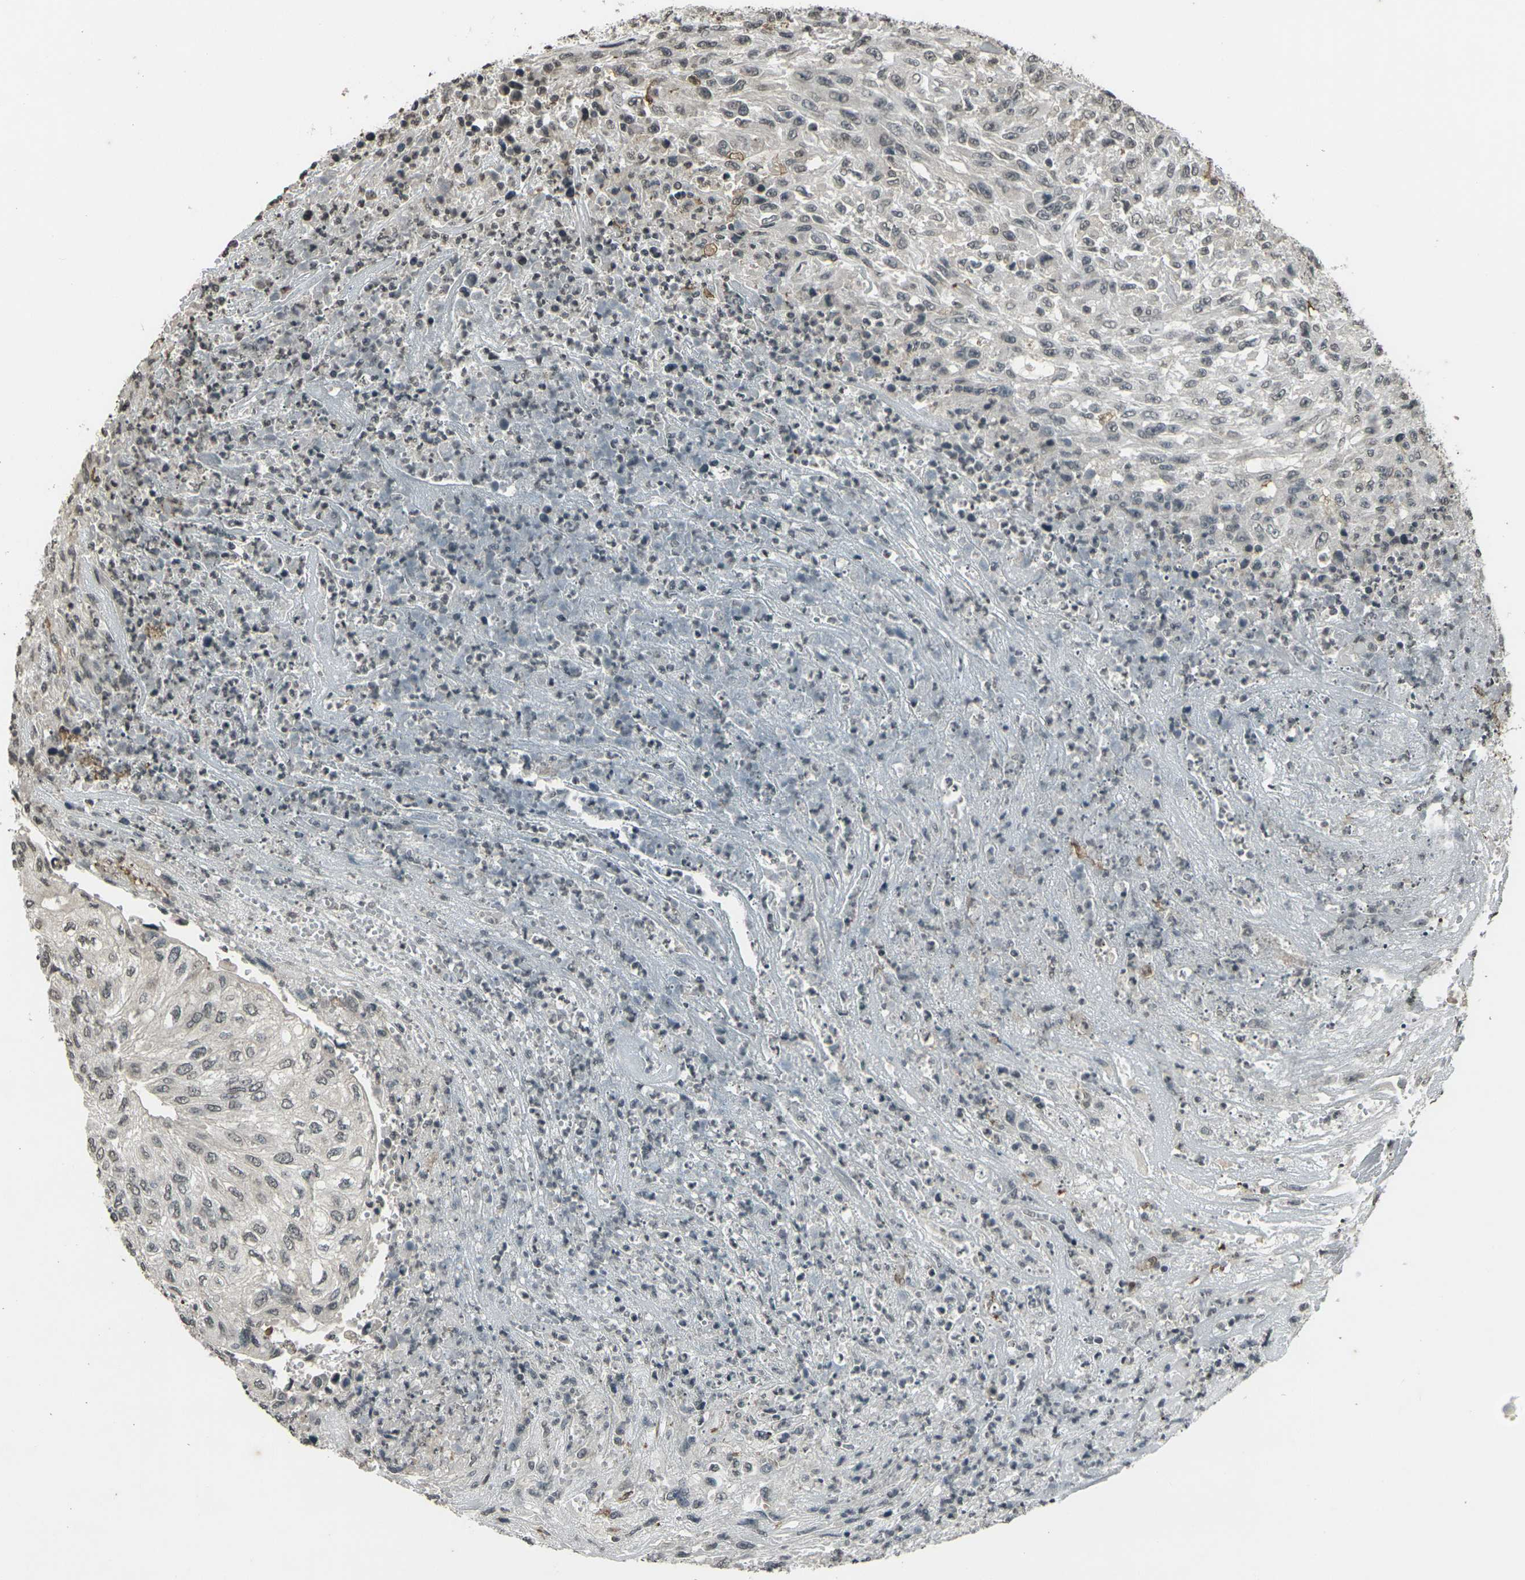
{"staining": {"intensity": "weak", "quantity": "25%-75%", "location": "nuclear"}, "tissue": "urothelial cancer", "cell_type": "Tumor cells", "image_type": "cancer", "snomed": [{"axis": "morphology", "description": "Urothelial carcinoma, High grade"}, {"axis": "topography", "description": "Urinary bladder"}], "caption": "High-magnification brightfield microscopy of urothelial cancer stained with DAB (brown) and counterstained with hematoxylin (blue). tumor cells exhibit weak nuclear expression is seen in approximately25%-75% of cells. (Stains: DAB in brown, nuclei in blue, Microscopy: brightfield microscopy at high magnification).", "gene": "PRPF8", "patient": {"sex": "male", "age": 66}}